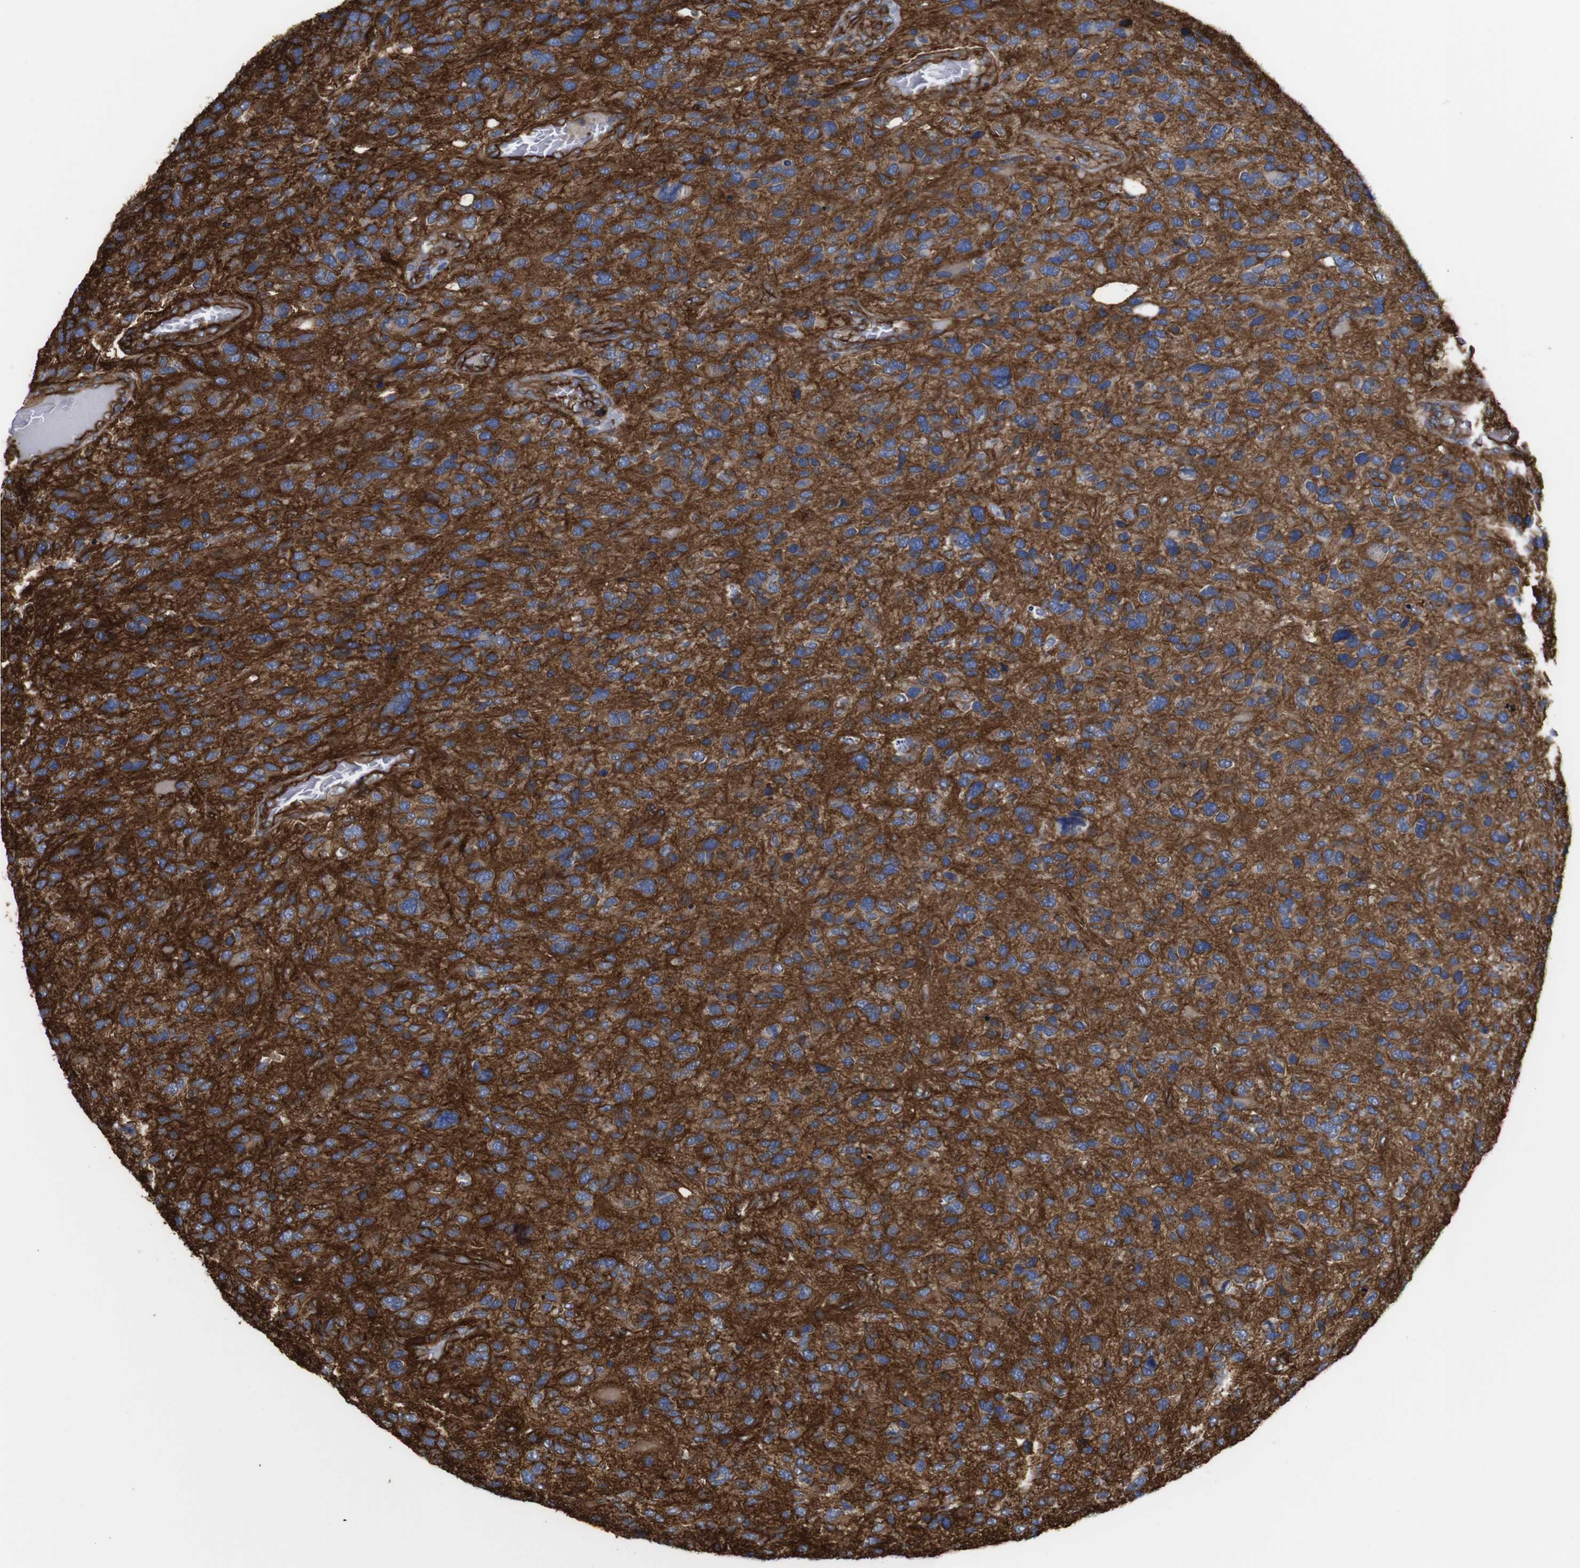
{"staining": {"intensity": "moderate", "quantity": "<25%", "location": "cytoplasmic/membranous"}, "tissue": "glioma", "cell_type": "Tumor cells", "image_type": "cancer", "snomed": [{"axis": "morphology", "description": "Glioma, malignant, High grade"}, {"axis": "topography", "description": "Brain"}], "caption": "Immunohistochemistry micrograph of neoplastic tissue: human high-grade glioma (malignant) stained using IHC shows low levels of moderate protein expression localized specifically in the cytoplasmic/membranous of tumor cells, appearing as a cytoplasmic/membranous brown color.", "gene": "SPTBN1", "patient": {"sex": "female", "age": 58}}